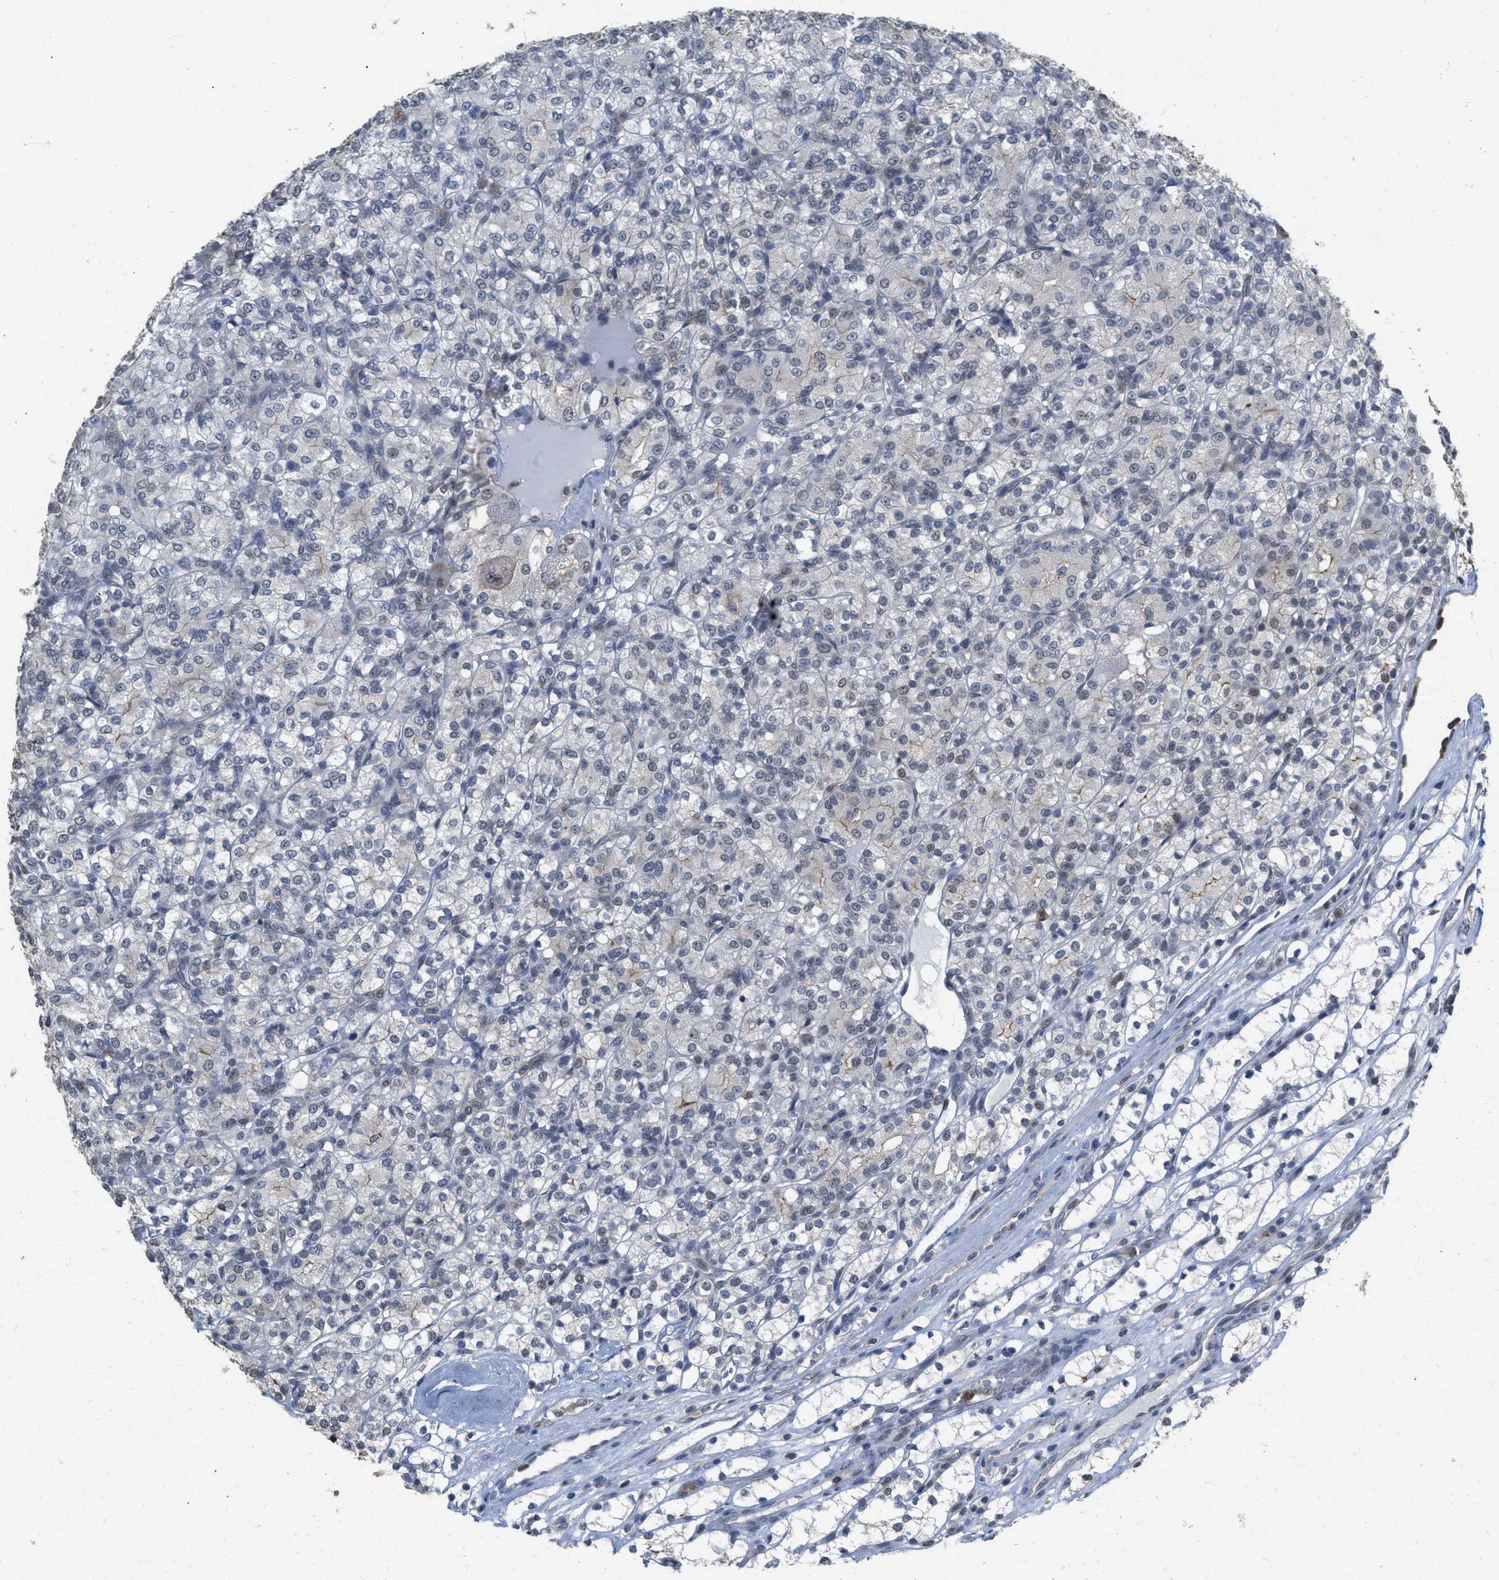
{"staining": {"intensity": "negative", "quantity": "none", "location": "none"}, "tissue": "renal cancer", "cell_type": "Tumor cells", "image_type": "cancer", "snomed": [{"axis": "morphology", "description": "Adenocarcinoma, NOS"}, {"axis": "topography", "description": "Kidney"}], "caption": "Immunohistochemical staining of human adenocarcinoma (renal) reveals no significant expression in tumor cells.", "gene": "BAIAP2L1", "patient": {"sex": "male", "age": 77}}